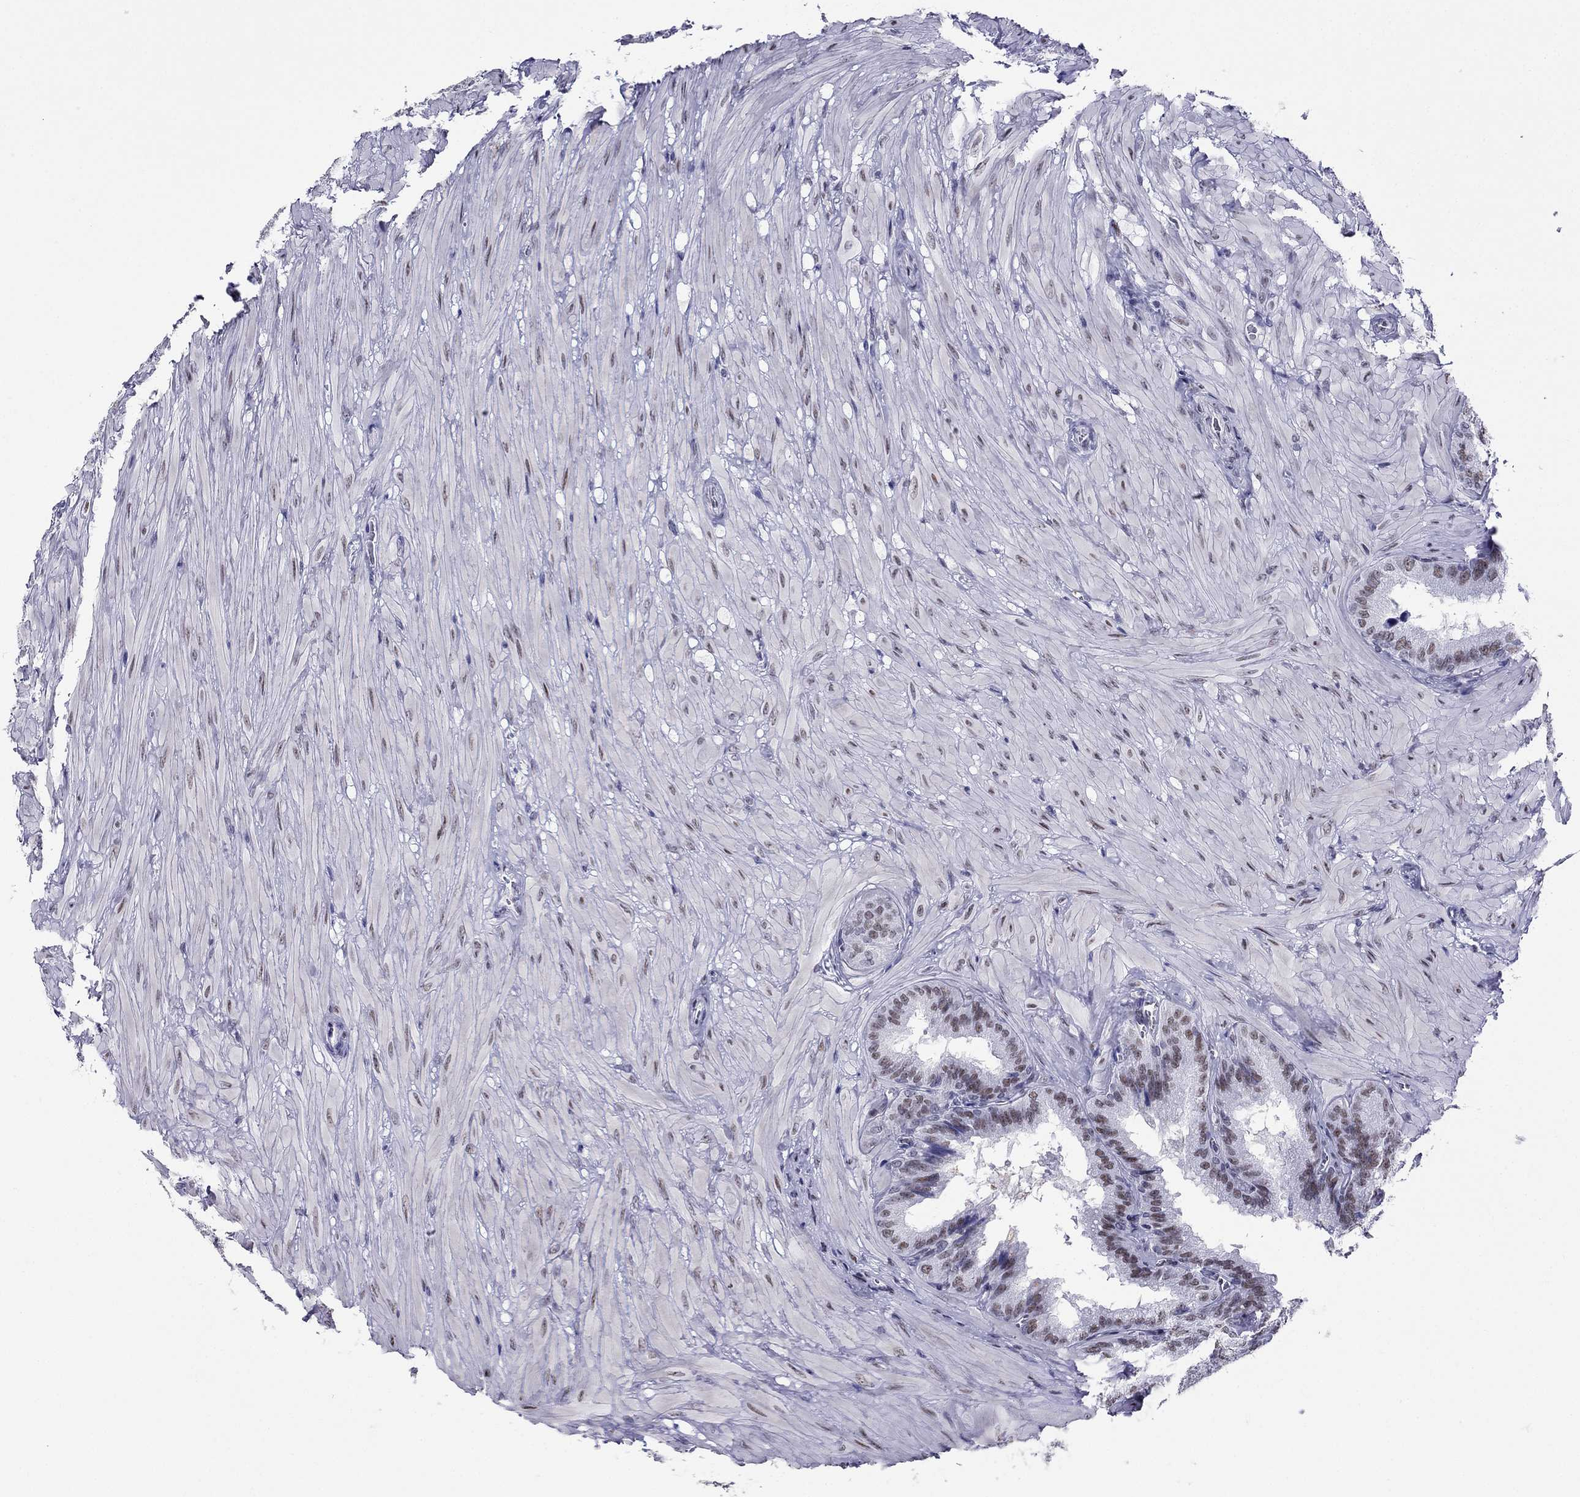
{"staining": {"intensity": "moderate", "quantity": ">75%", "location": "nuclear"}, "tissue": "seminal vesicle", "cell_type": "Glandular cells", "image_type": "normal", "snomed": [{"axis": "morphology", "description": "Normal tissue, NOS"}, {"axis": "topography", "description": "Seminal veicle"}], "caption": "High-power microscopy captured an immunohistochemistry (IHC) histopathology image of unremarkable seminal vesicle, revealing moderate nuclear positivity in about >75% of glandular cells. (IHC, brightfield microscopy, high magnification).", "gene": "PPM1G", "patient": {"sex": "male", "age": 37}}